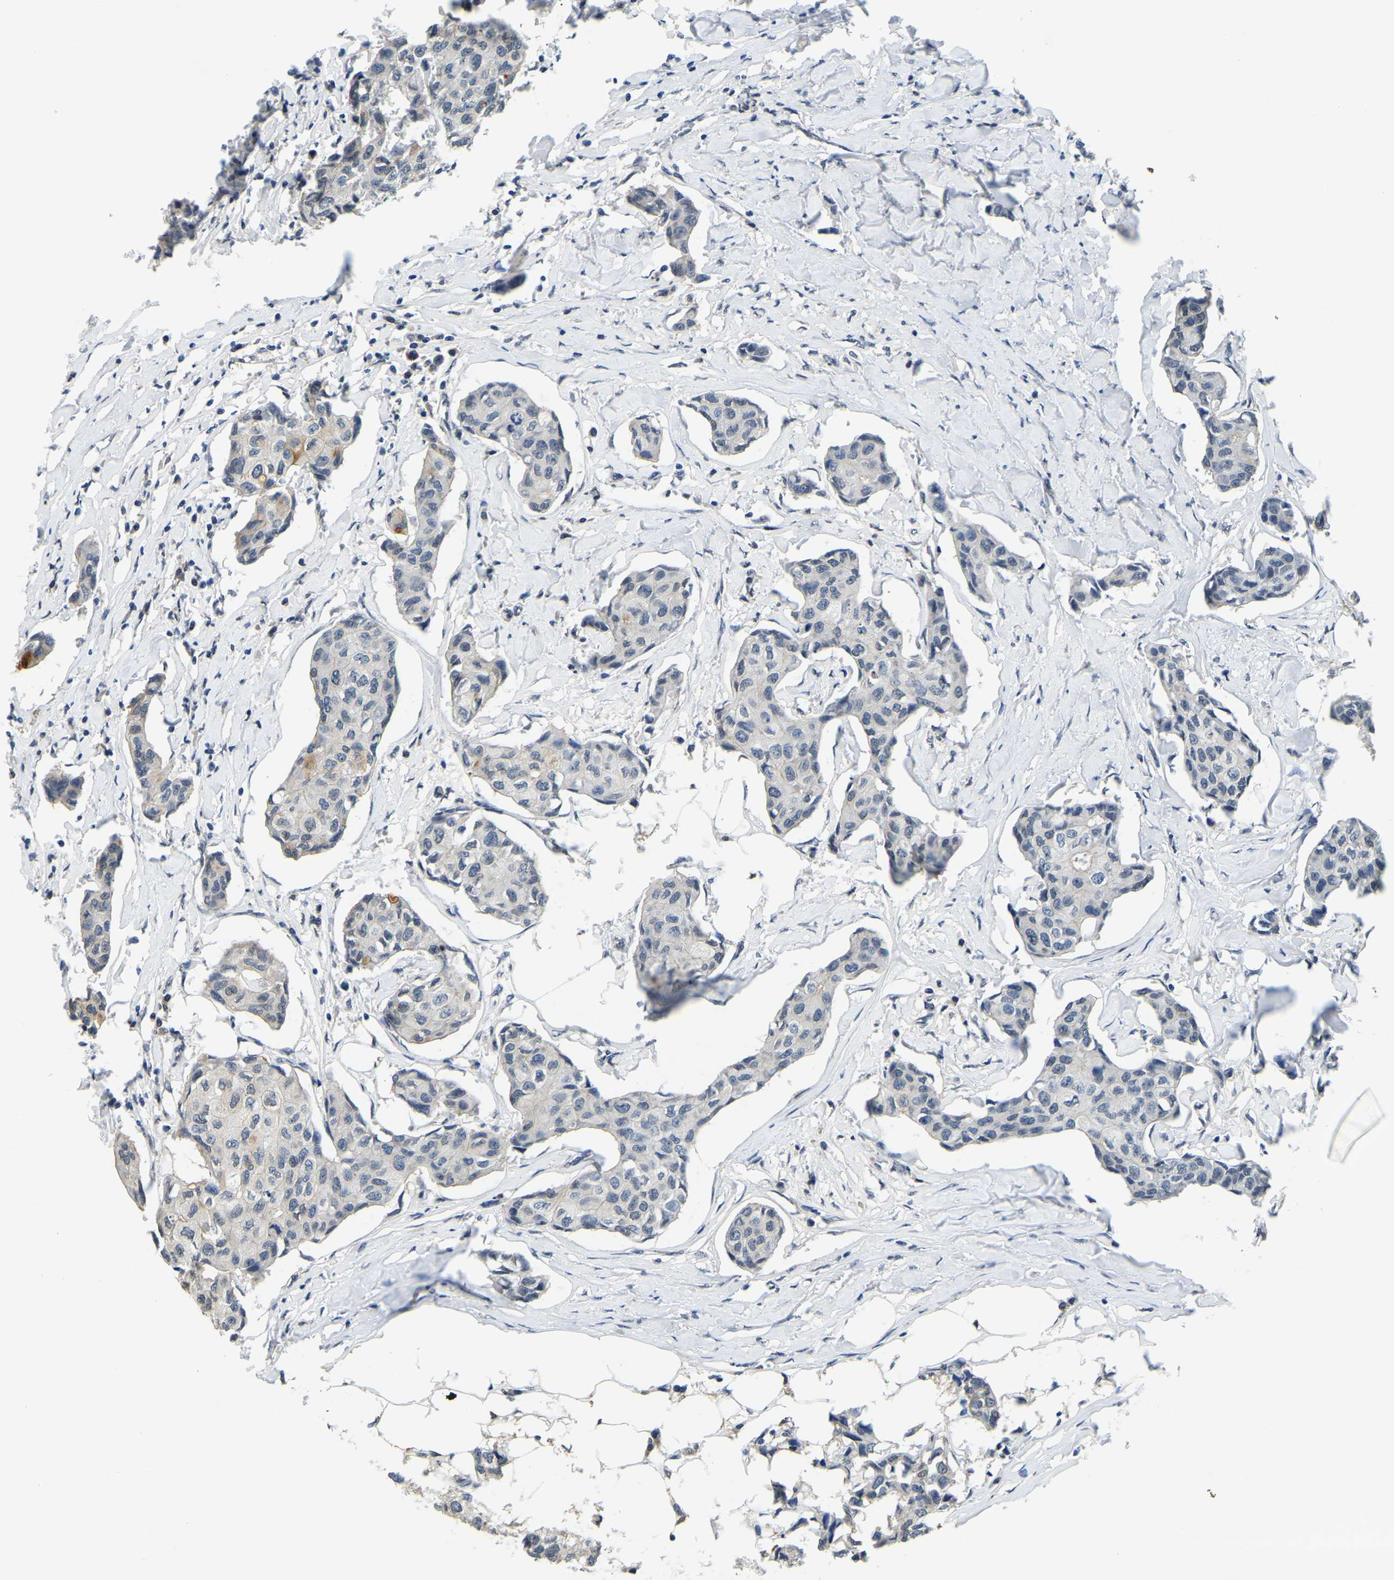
{"staining": {"intensity": "negative", "quantity": "none", "location": "none"}, "tissue": "breast cancer", "cell_type": "Tumor cells", "image_type": "cancer", "snomed": [{"axis": "morphology", "description": "Duct carcinoma"}, {"axis": "topography", "description": "Breast"}], "caption": "Human breast cancer (intraductal carcinoma) stained for a protein using immunohistochemistry shows no expression in tumor cells.", "gene": "RANBP2", "patient": {"sex": "female", "age": 80}}